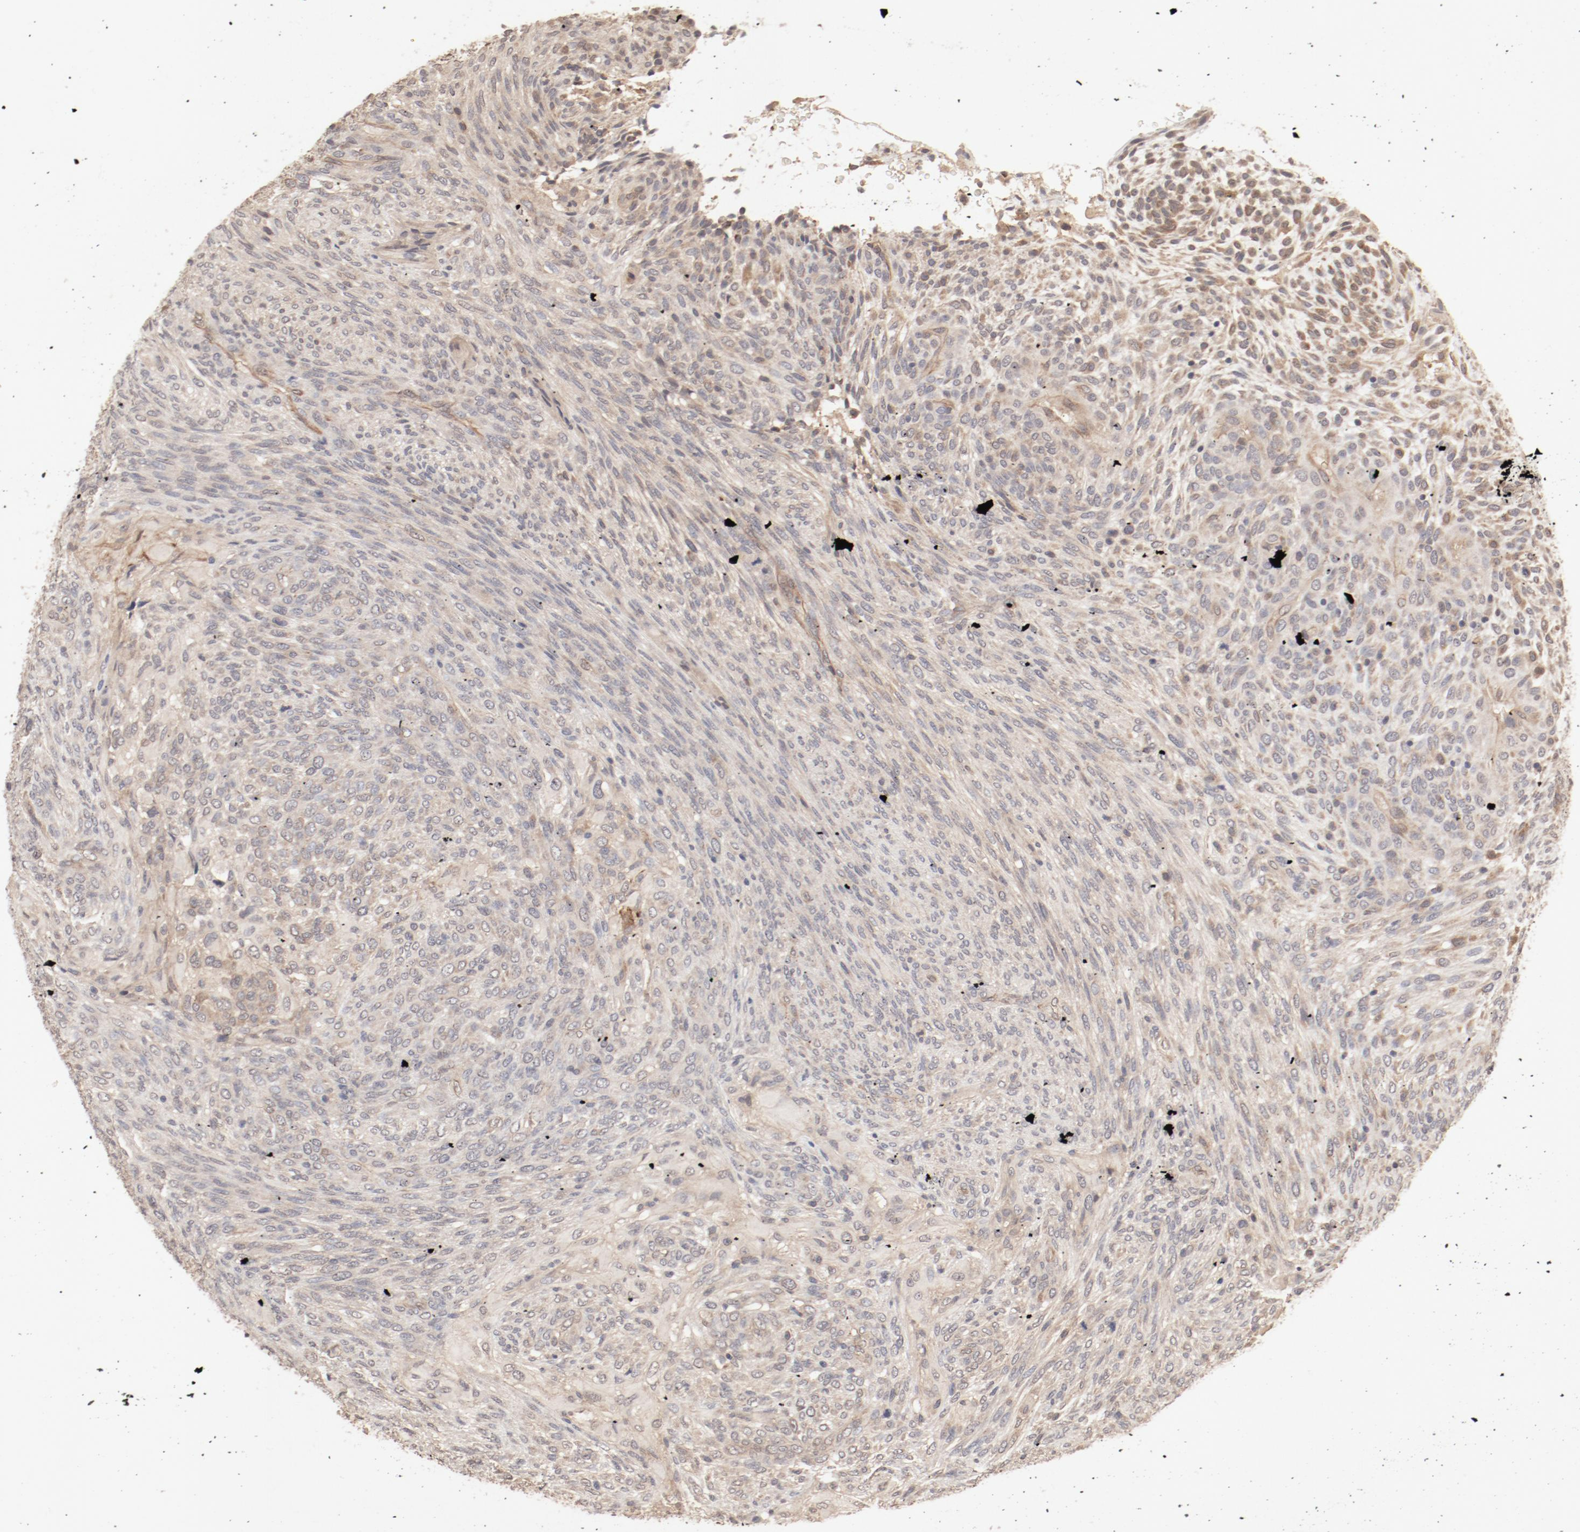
{"staining": {"intensity": "moderate", "quantity": ">75%", "location": "cytoplasmic/membranous"}, "tissue": "glioma", "cell_type": "Tumor cells", "image_type": "cancer", "snomed": [{"axis": "morphology", "description": "Glioma, malignant, High grade"}, {"axis": "topography", "description": "Cerebral cortex"}], "caption": "The micrograph exhibits immunohistochemical staining of glioma. There is moderate cytoplasmic/membranous positivity is appreciated in about >75% of tumor cells.", "gene": "IL3RA", "patient": {"sex": "female", "age": 55}}